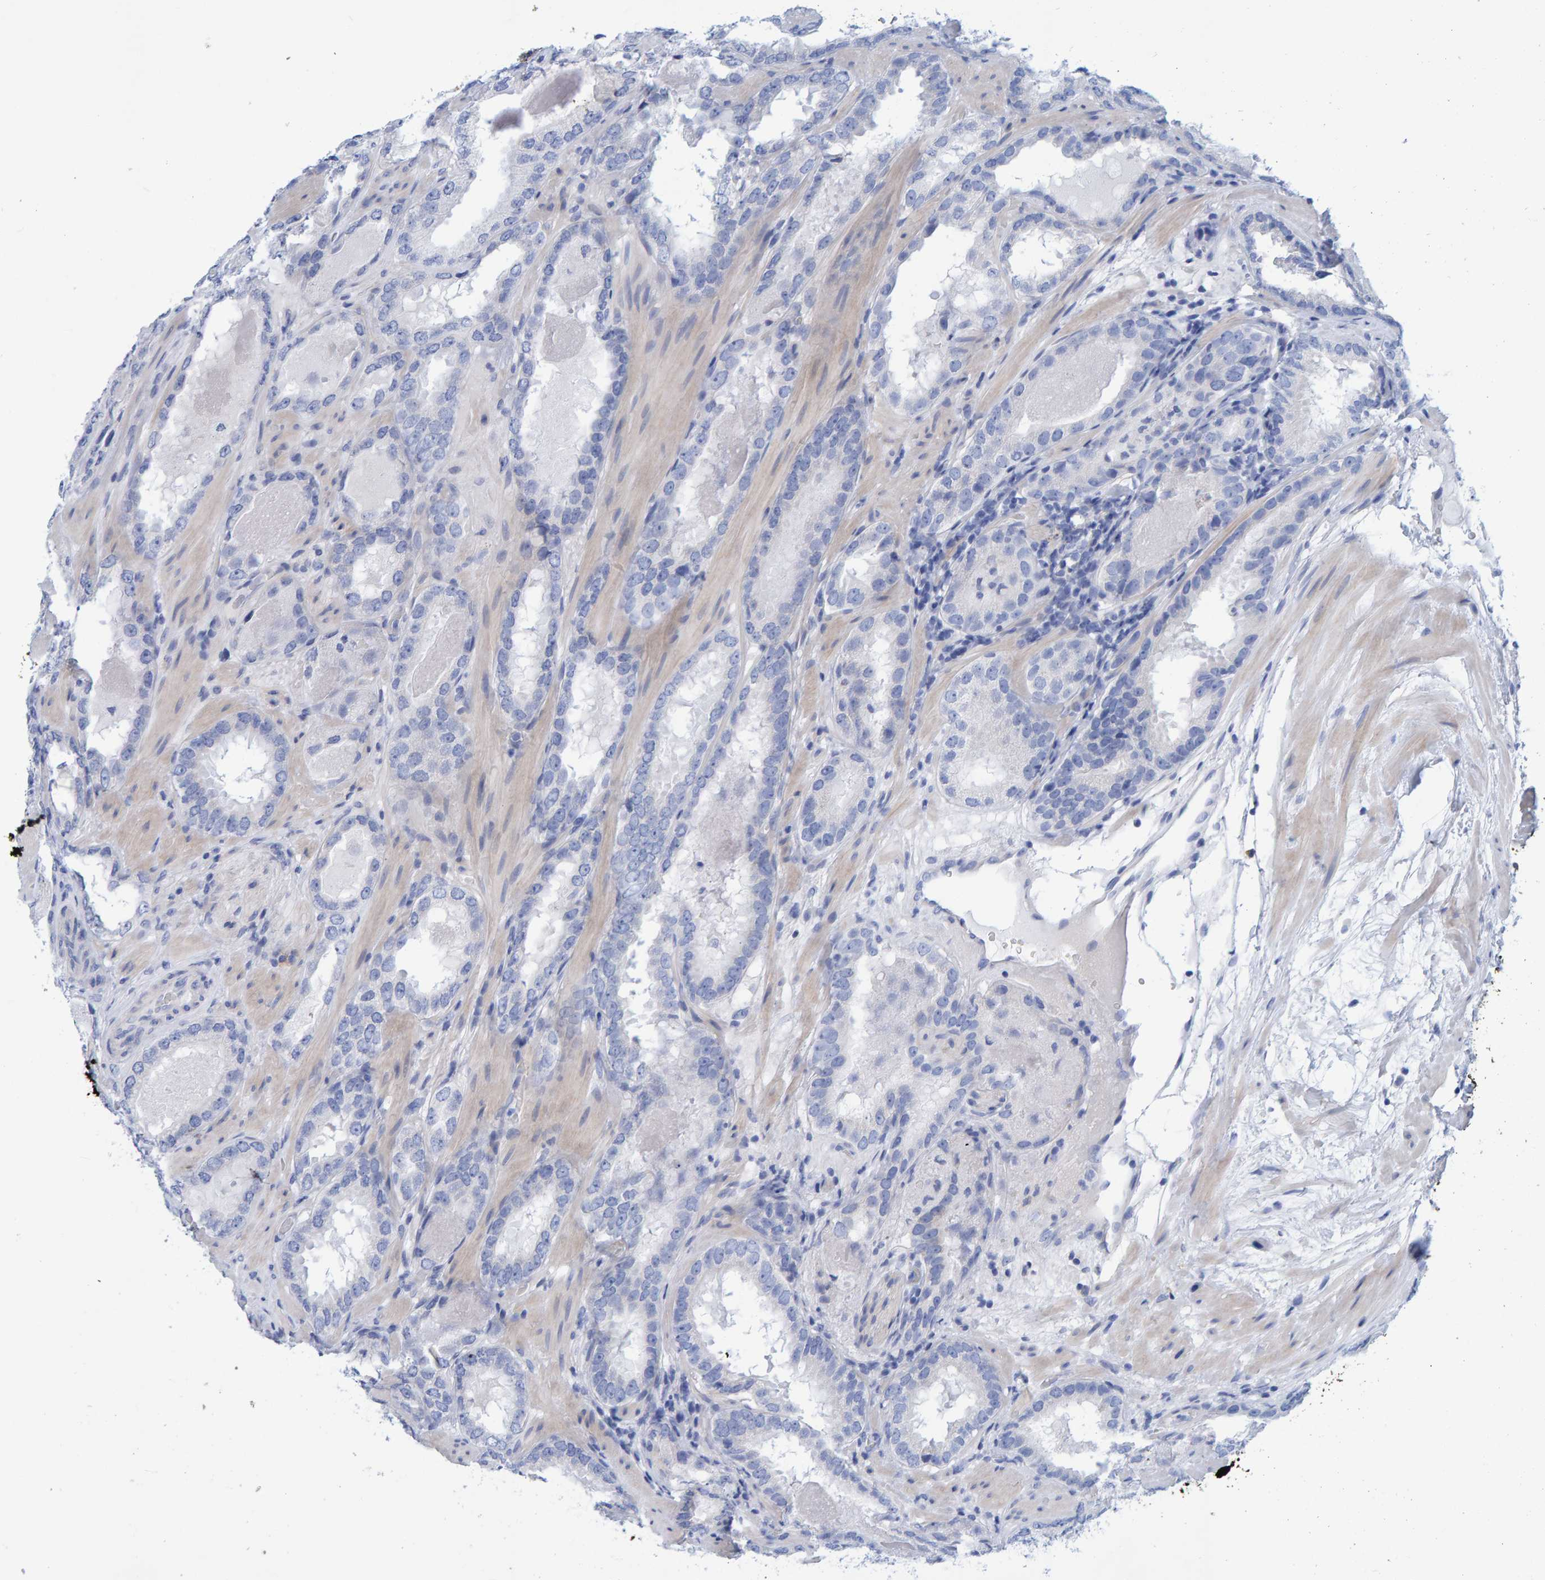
{"staining": {"intensity": "negative", "quantity": "none", "location": "none"}, "tissue": "prostate cancer", "cell_type": "Tumor cells", "image_type": "cancer", "snomed": [{"axis": "morphology", "description": "Adenocarcinoma, Low grade"}, {"axis": "topography", "description": "Prostate"}], "caption": "Tumor cells are negative for brown protein staining in low-grade adenocarcinoma (prostate).", "gene": "JAKMIP3", "patient": {"sex": "male", "age": 51}}